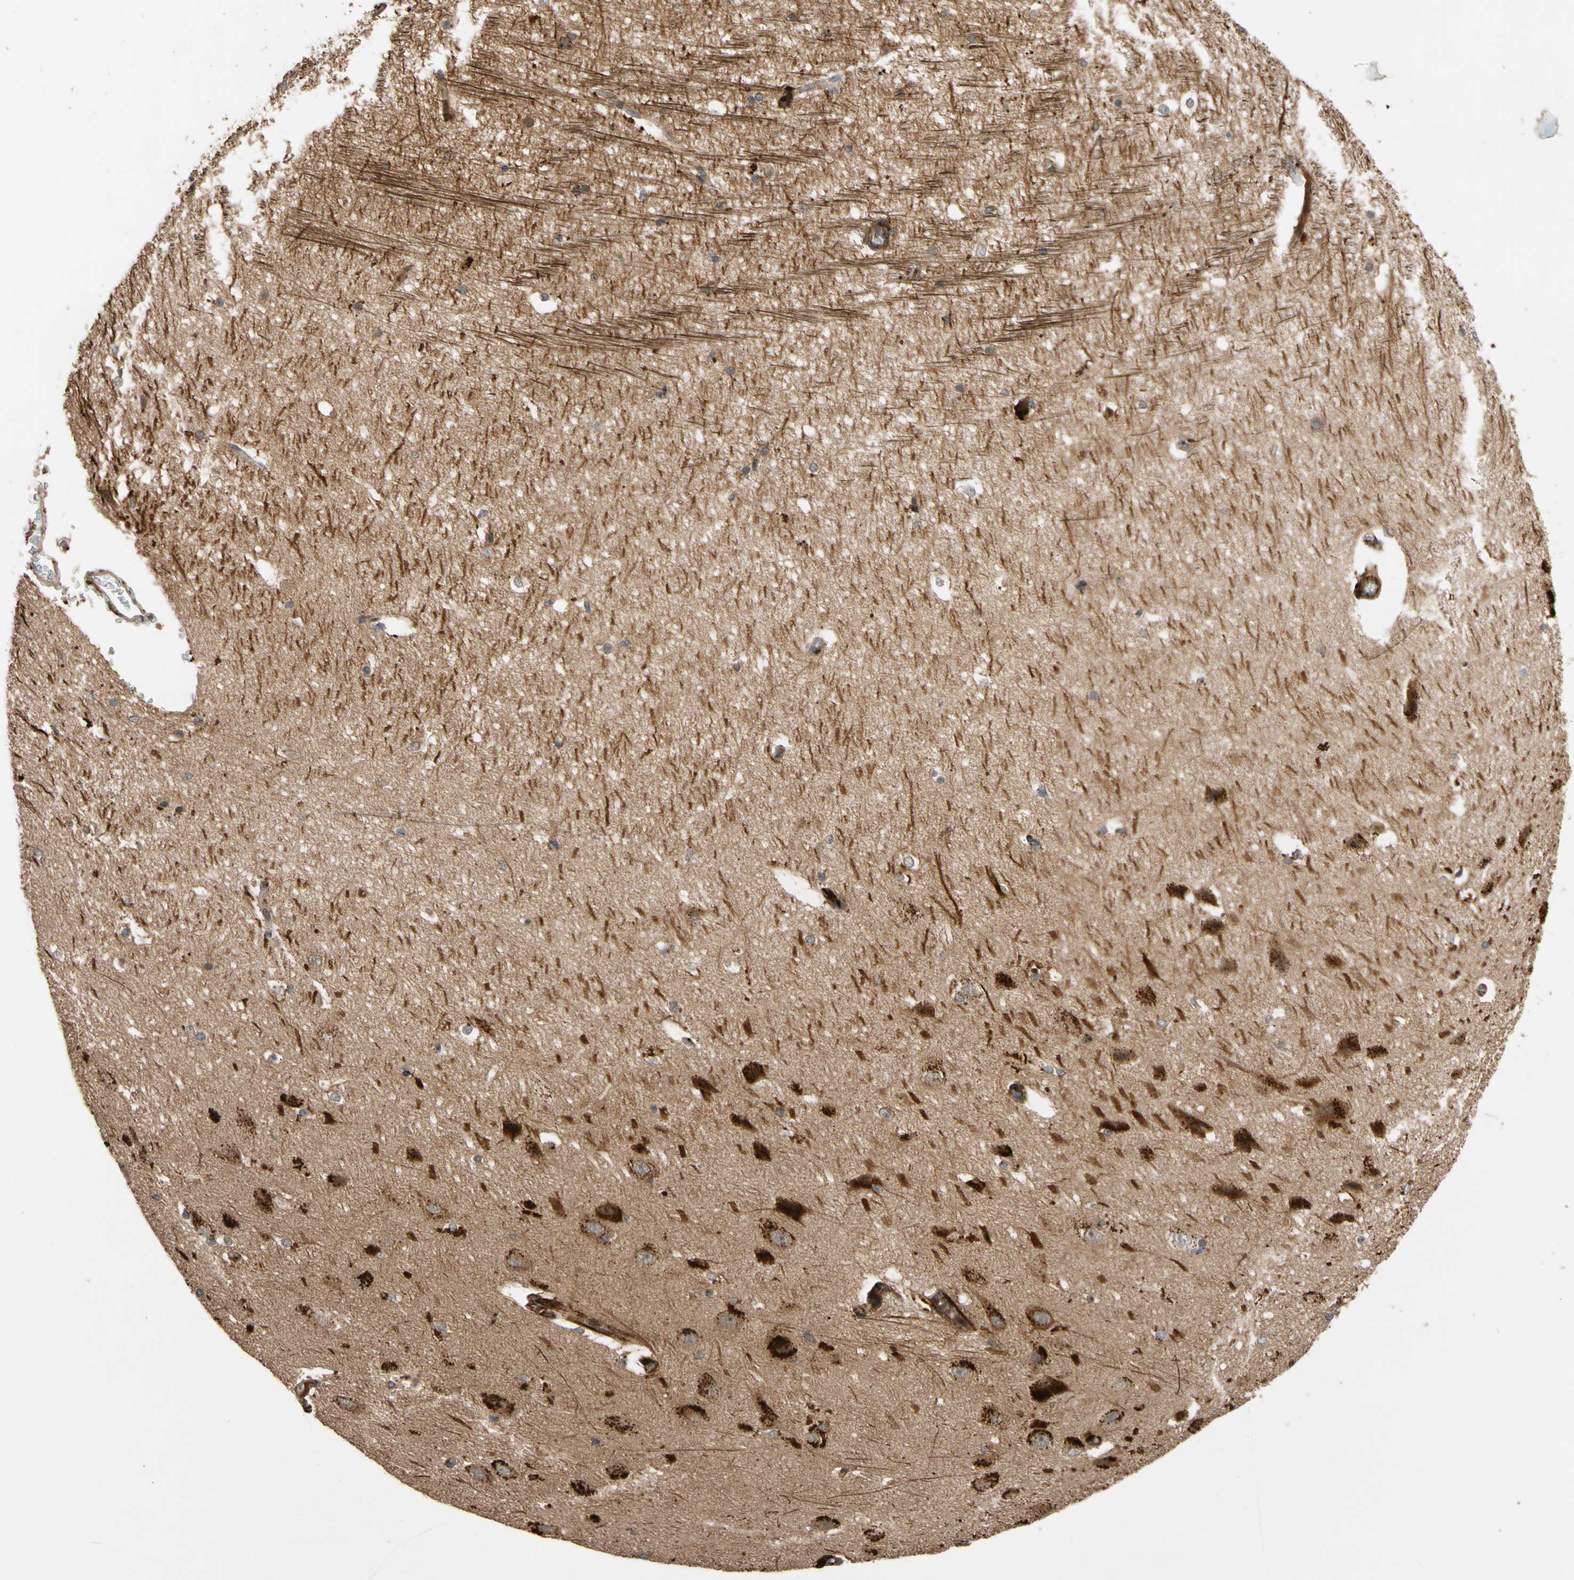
{"staining": {"intensity": "moderate", "quantity": ">75%", "location": "cytoplasmic/membranous"}, "tissue": "hippocampus", "cell_type": "Glial cells", "image_type": "normal", "snomed": [{"axis": "morphology", "description": "Normal tissue, NOS"}, {"axis": "topography", "description": "Hippocampus"}], "caption": "Immunohistochemical staining of benign hippocampus exhibits >75% levels of moderate cytoplasmic/membranous protein staining in about >75% of glial cells. The protein is shown in brown color, while the nuclei are stained blue.", "gene": "FGD6", "patient": {"sex": "female", "age": 19}}